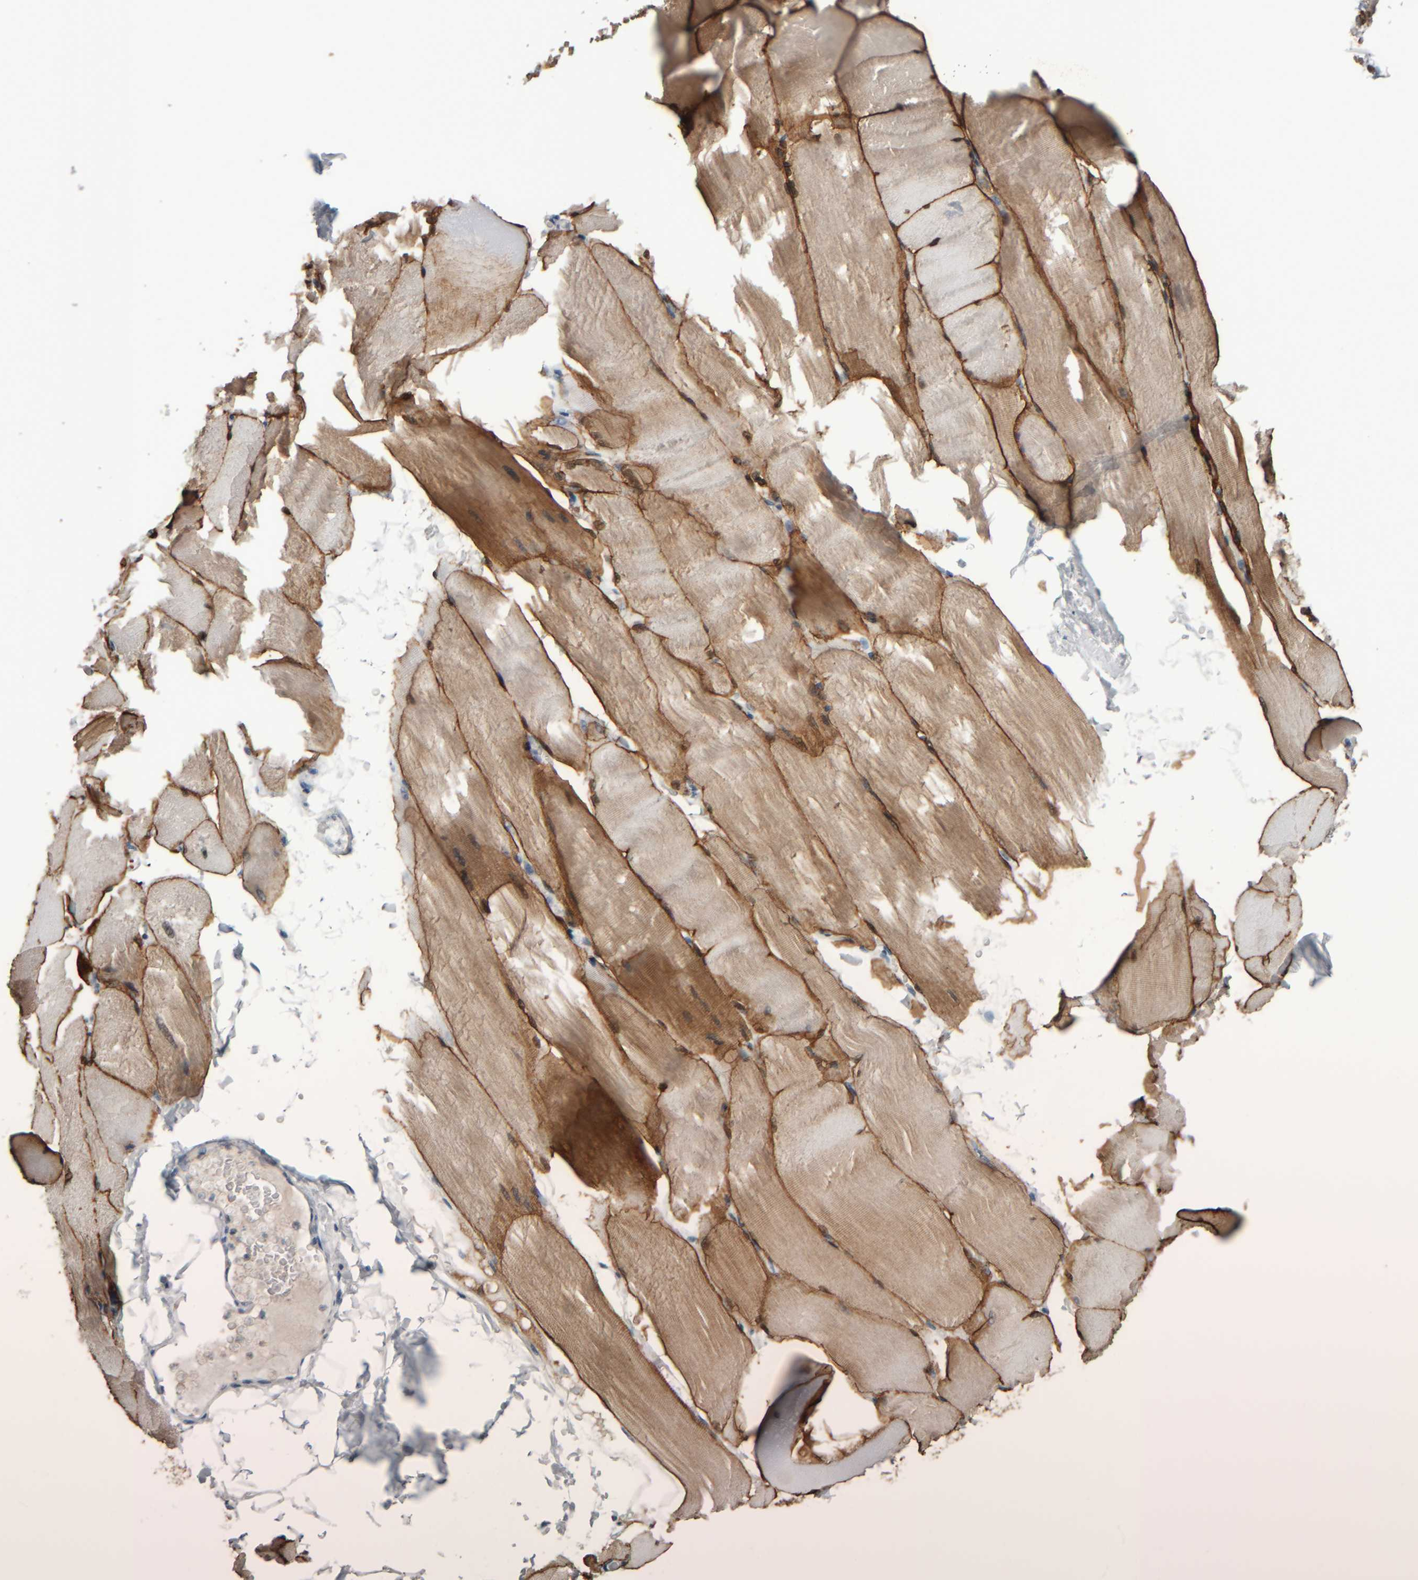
{"staining": {"intensity": "strong", "quantity": ">75%", "location": "cytoplasmic/membranous"}, "tissue": "skeletal muscle", "cell_type": "Myocytes", "image_type": "normal", "snomed": [{"axis": "morphology", "description": "Normal tissue, NOS"}, {"axis": "topography", "description": "Skeletal muscle"}, {"axis": "topography", "description": "Parathyroid gland"}], "caption": "Myocytes display high levels of strong cytoplasmic/membranous positivity in approximately >75% of cells in benign skeletal muscle. (DAB IHC with brightfield microscopy, high magnification).", "gene": "CAVIN4", "patient": {"sex": "female", "age": 37}}